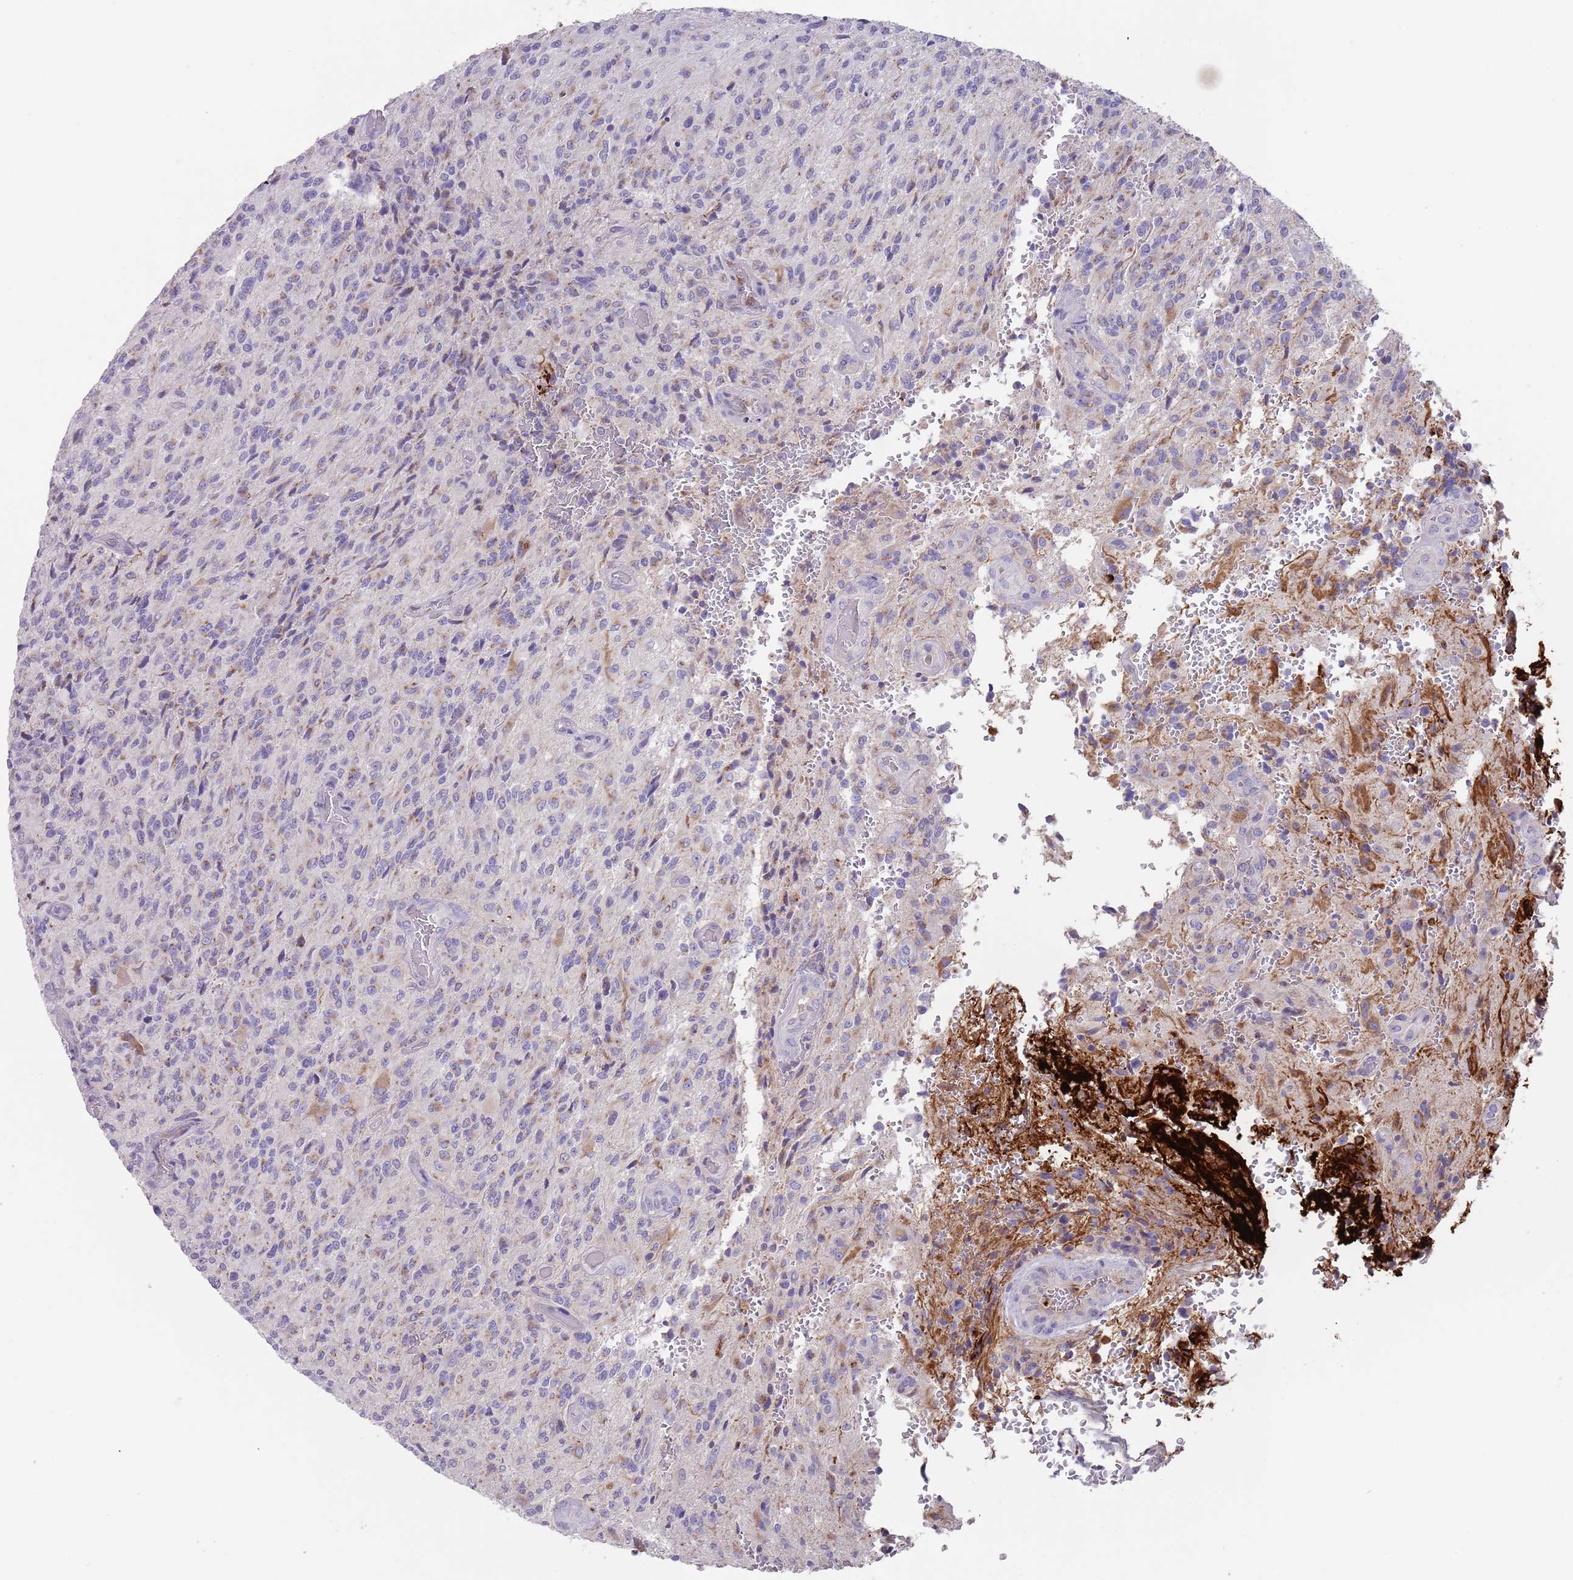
{"staining": {"intensity": "weak", "quantity": "<25%", "location": "cytoplasmic/membranous"}, "tissue": "glioma", "cell_type": "Tumor cells", "image_type": "cancer", "snomed": [{"axis": "morphology", "description": "Normal tissue, NOS"}, {"axis": "morphology", "description": "Glioma, malignant, High grade"}, {"axis": "topography", "description": "Cerebral cortex"}], "caption": "IHC image of neoplastic tissue: human glioma stained with DAB (3,3'-diaminobenzidine) exhibits no significant protein staining in tumor cells.", "gene": "TMEM251", "patient": {"sex": "male", "age": 56}}